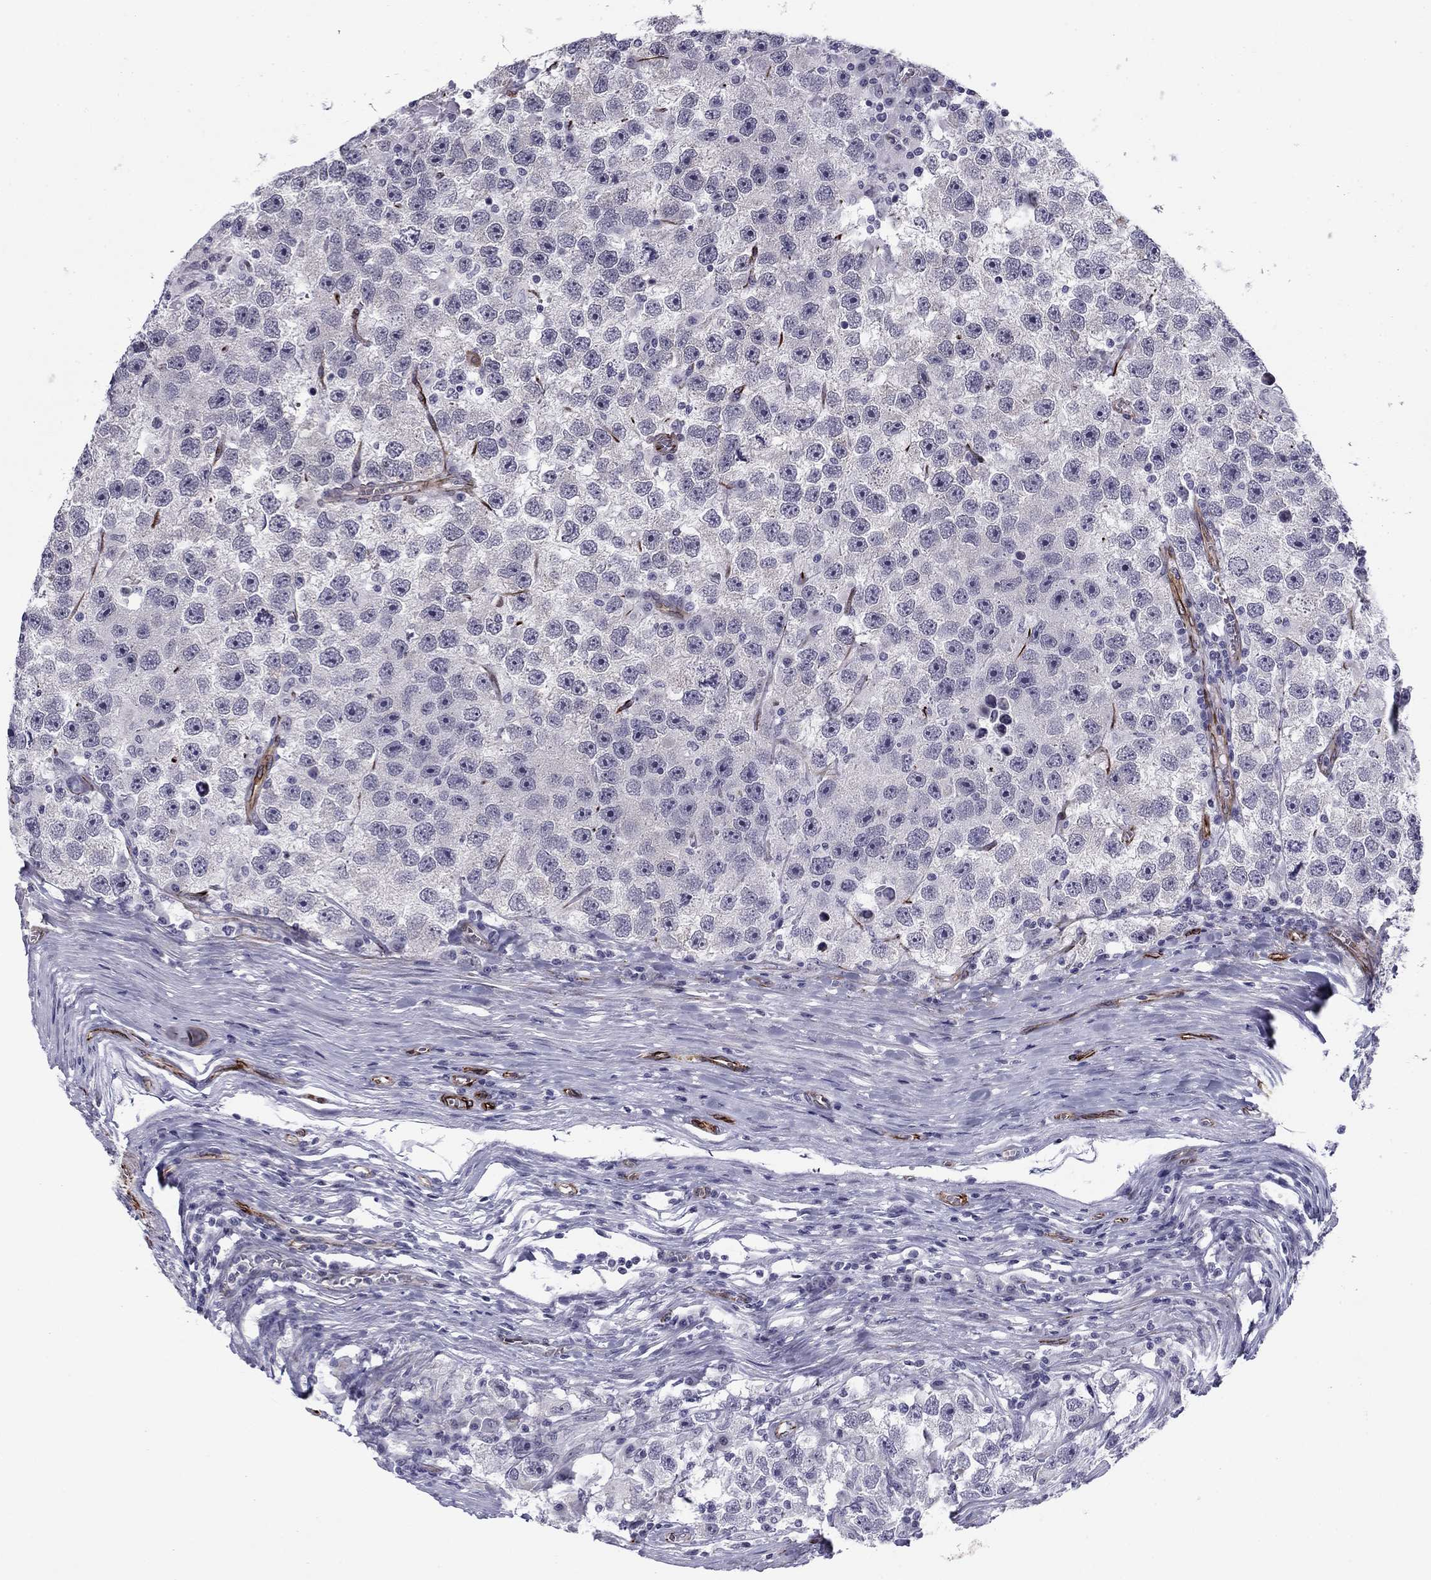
{"staining": {"intensity": "negative", "quantity": "none", "location": "none"}, "tissue": "testis cancer", "cell_type": "Tumor cells", "image_type": "cancer", "snomed": [{"axis": "morphology", "description": "Seminoma, NOS"}, {"axis": "topography", "description": "Testis"}], "caption": "The image displays no significant expression in tumor cells of testis seminoma.", "gene": "ANKS4B", "patient": {"sex": "male", "age": 26}}